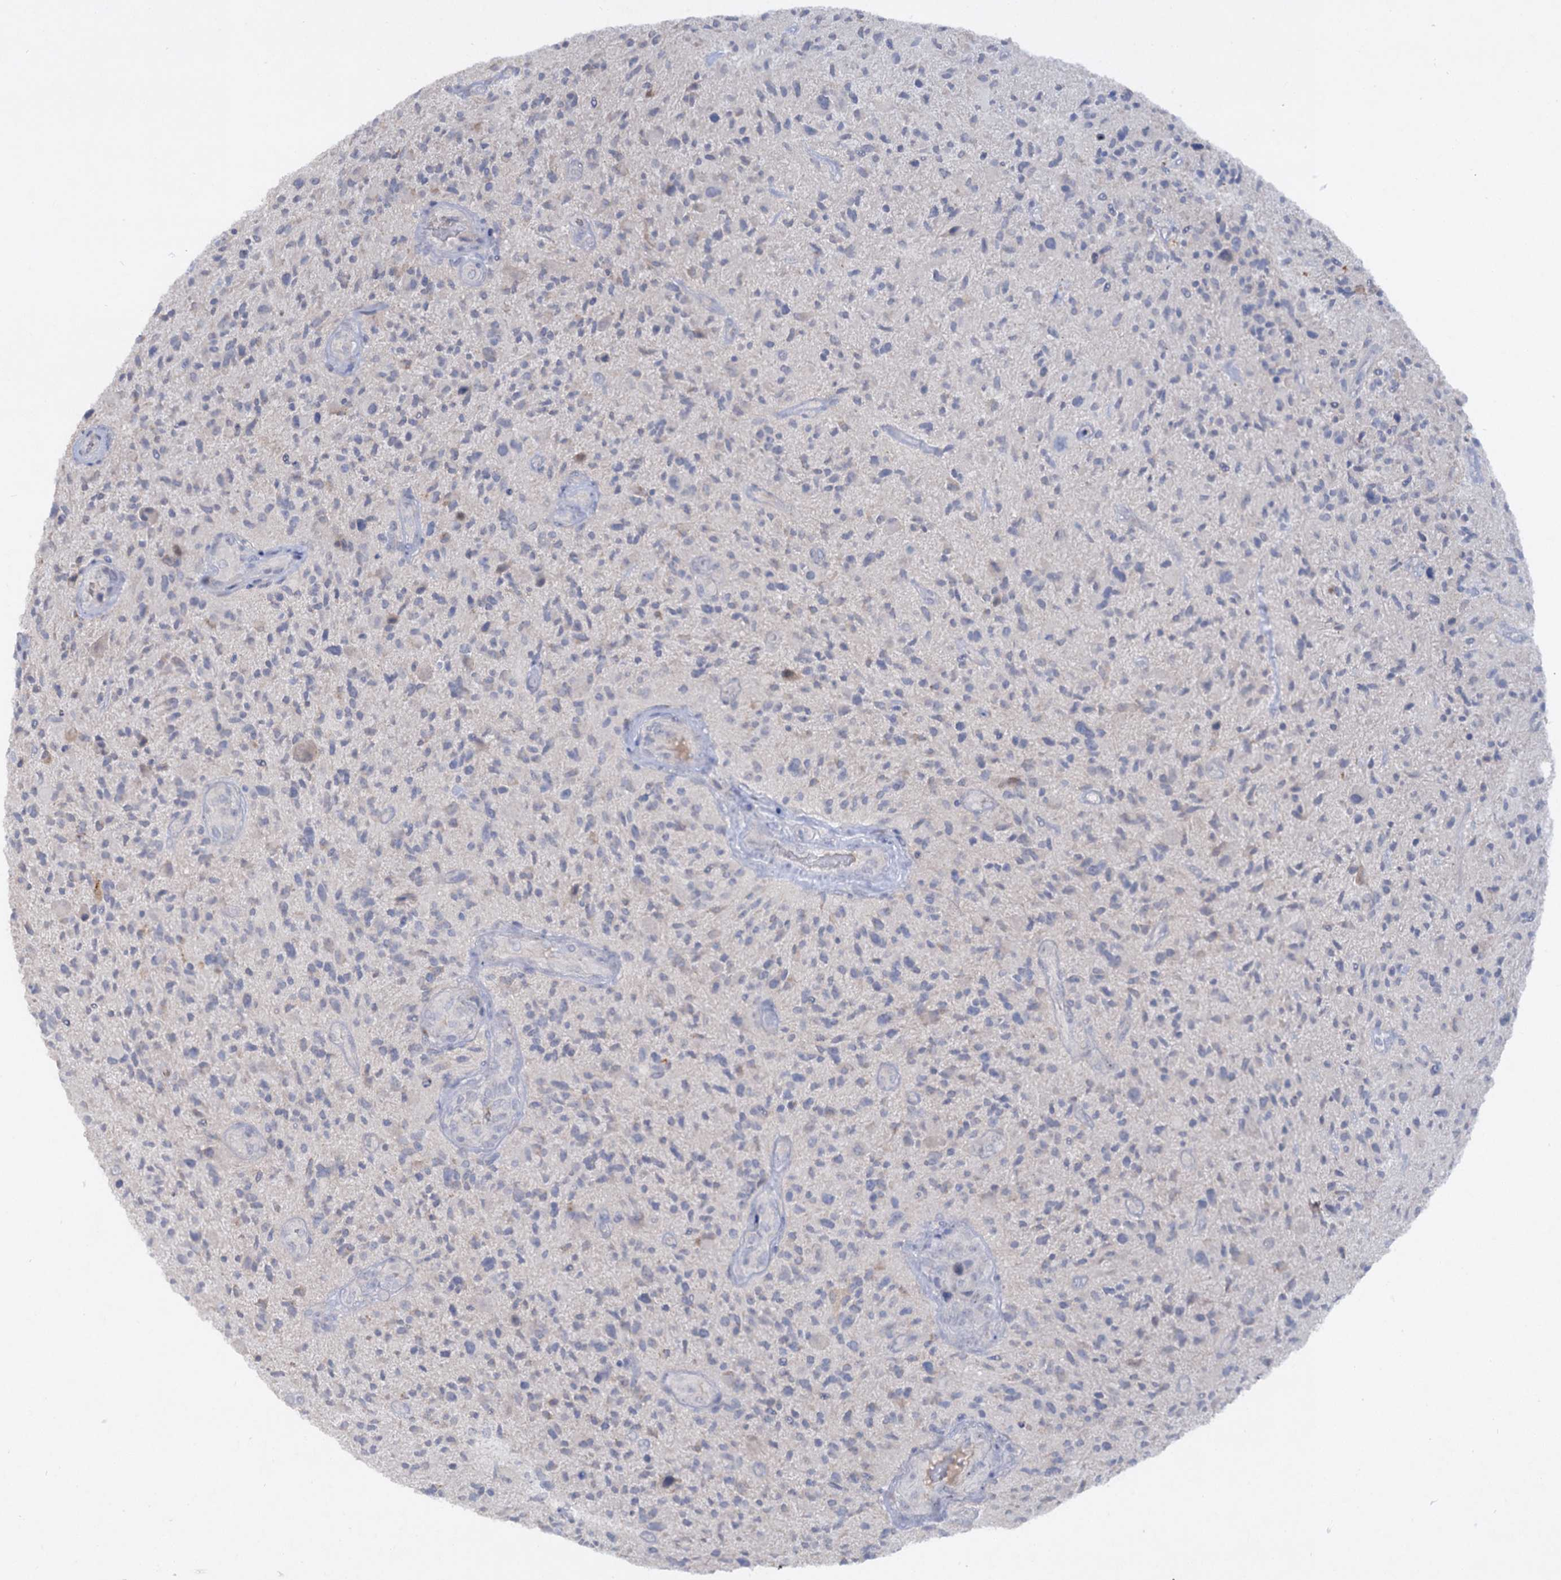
{"staining": {"intensity": "negative", "quantity": "none", "location": "none"}, "tissue": "glioma", "cell_type": "Tumor cells", "image_type": "cancer", "snomed": [{"axis": "morphology", "description": "Glioma, malignant, High grade"}, {"axis": "topography", "description": "Brain"}], "caption": "Human high-grade glioma (malignant) stained for a protein using immunohistochemistry (IHC) exhibits no positivity in tumor cells.", "gene": "ATP4A", "patient": {"sex": "male", "age": 47}}